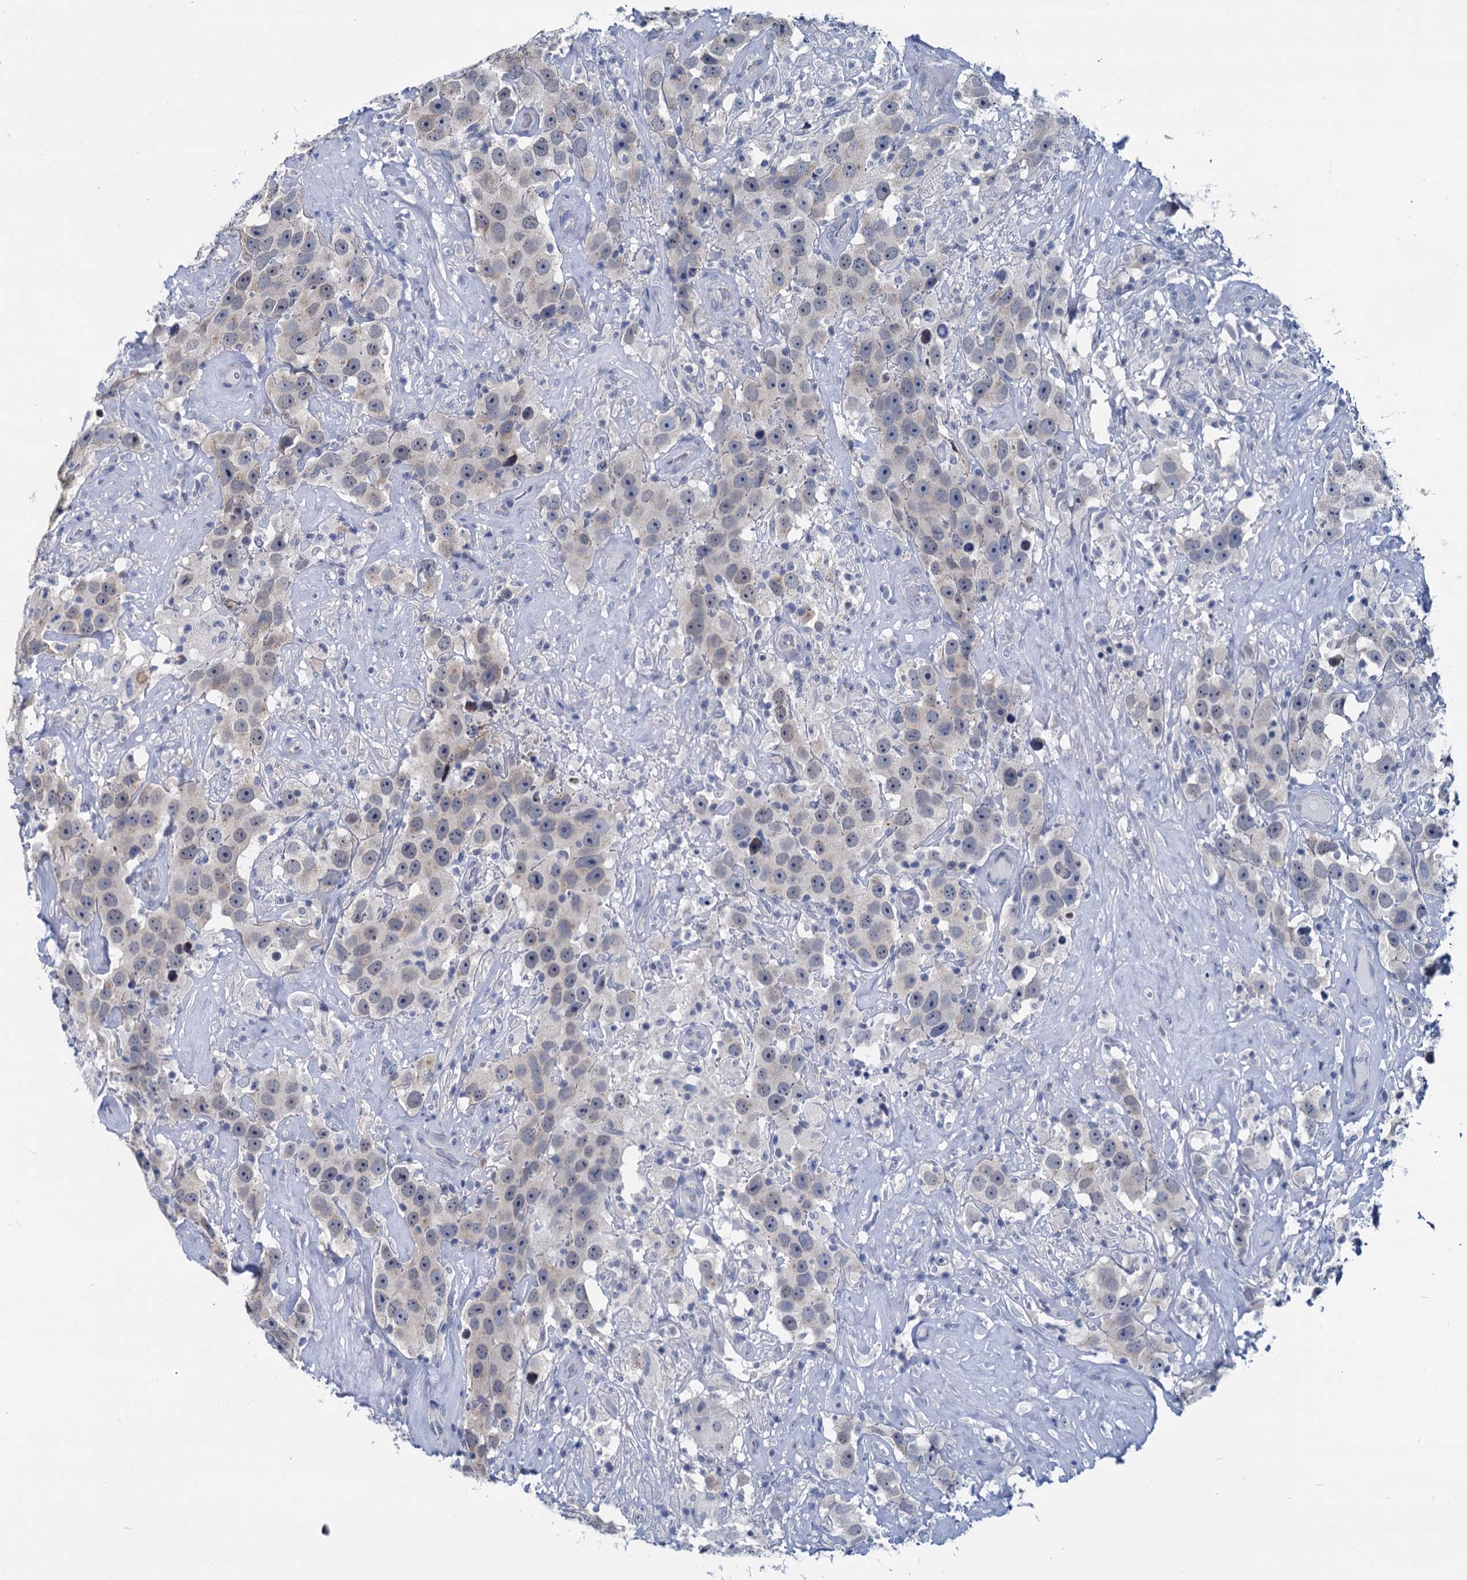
{"staining": {"intensity": "negative", "quantity": "none", "location": "none"}, "tissue": "testis cancer", "cell_type": "Tumor cells", "image_type": "cancer", "snomed": [{"axis": "morphology", "description": "Seminoma, NOS"}, {"axis": "topography", "description": "Testis"}], "caption": "IHC photomicrograph of neoplastic tissue: human testis seminoma stained with DAB (3,3'-diaminobenzidine) demonstrates no significant protein positivity in tumor cells.", "gene": "MIOX", "patient": {"sex": "male", "age": 49}}